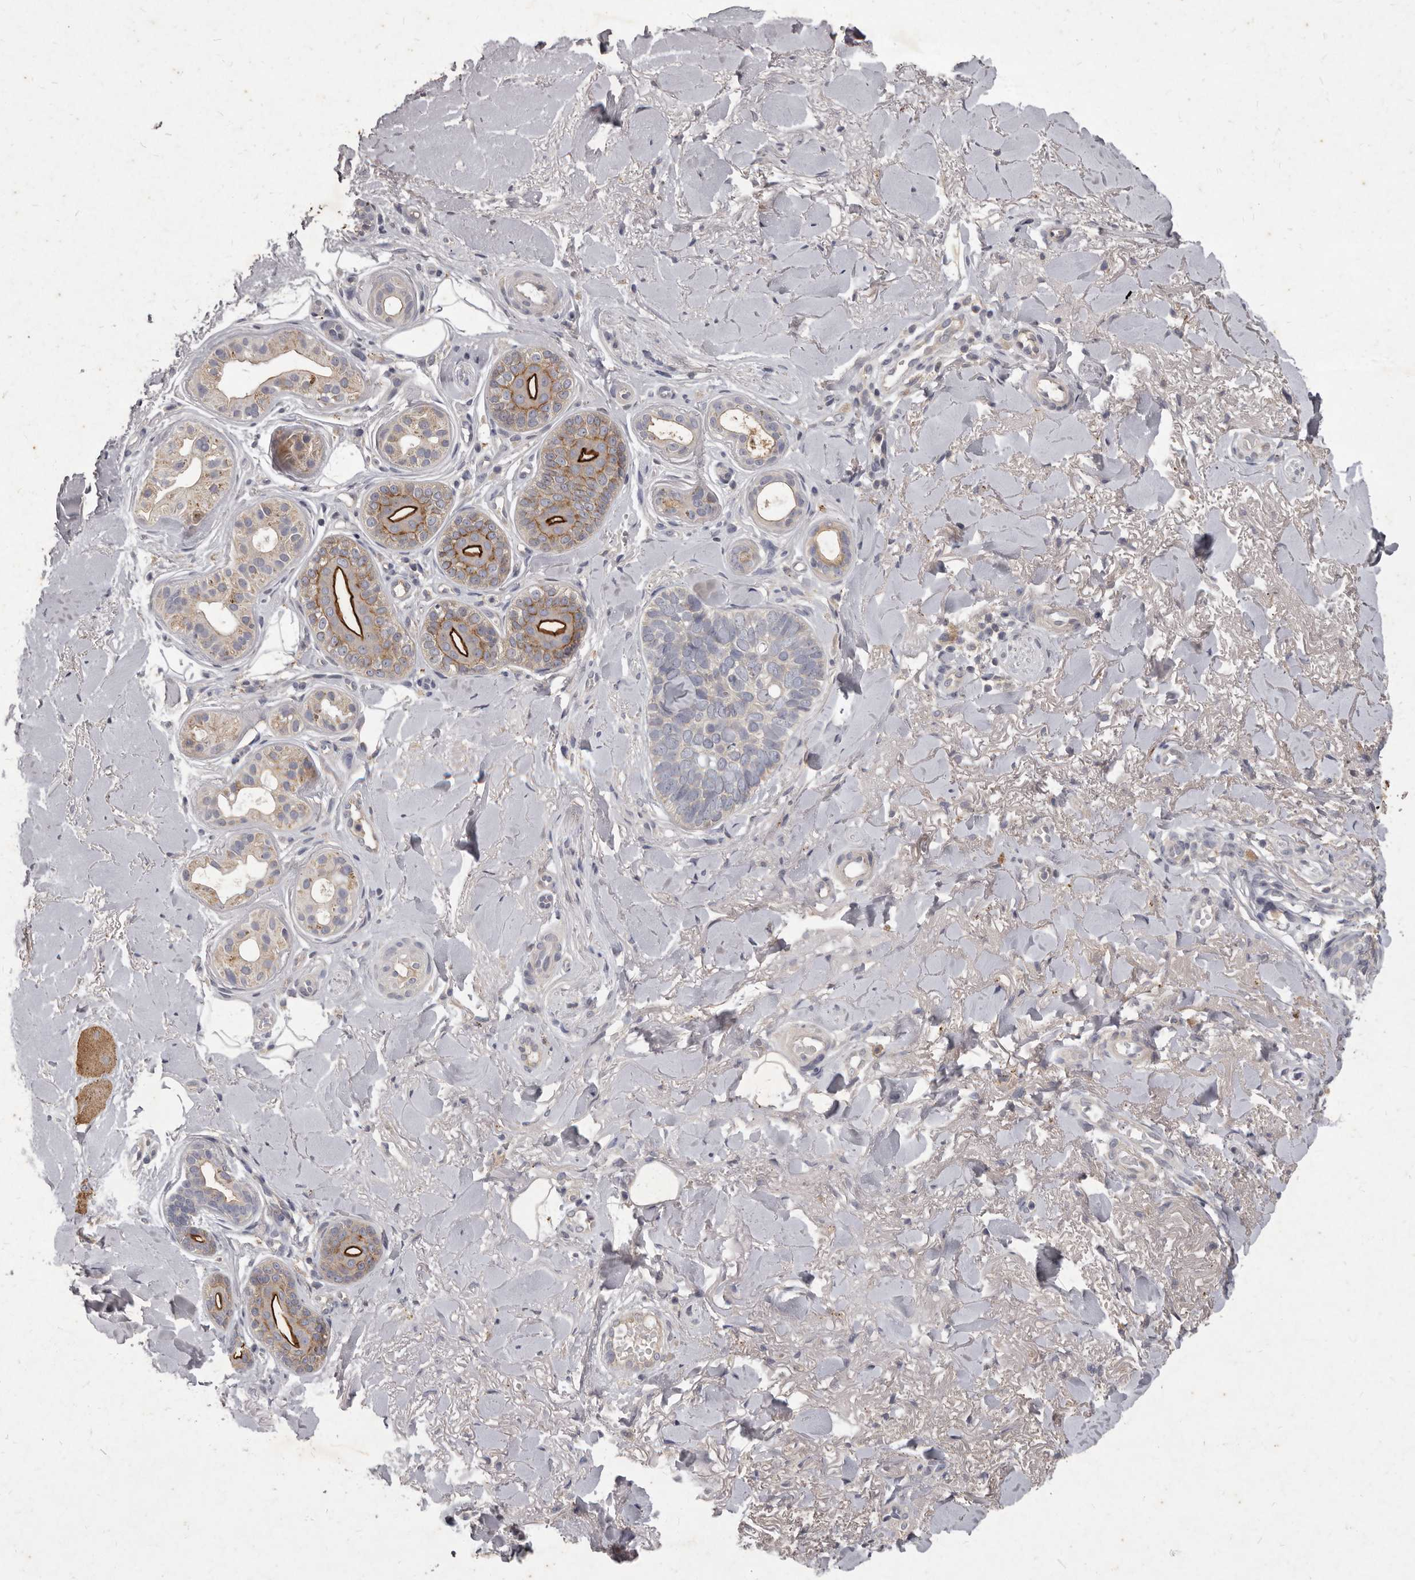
{"staining": {"intensity": "negative", "quantity": "none", "location": "none"}, "tissue": "skin cancer", "cell_type": "Tumor cells", "image_type": "cancer", "snomed": [{"axis": "morphology", "description": "Basal cell carcinoma"}, {"axis": "topography", "description": "Skin"}], "caption": "Immunohistochemistry (IHC) photomicrograph of human skin cancer stained for a protein (brown), which reveals no expression in tumor cells.", "gene": "GPRC5C", "patient": {"sex": "female", "age": 82}}